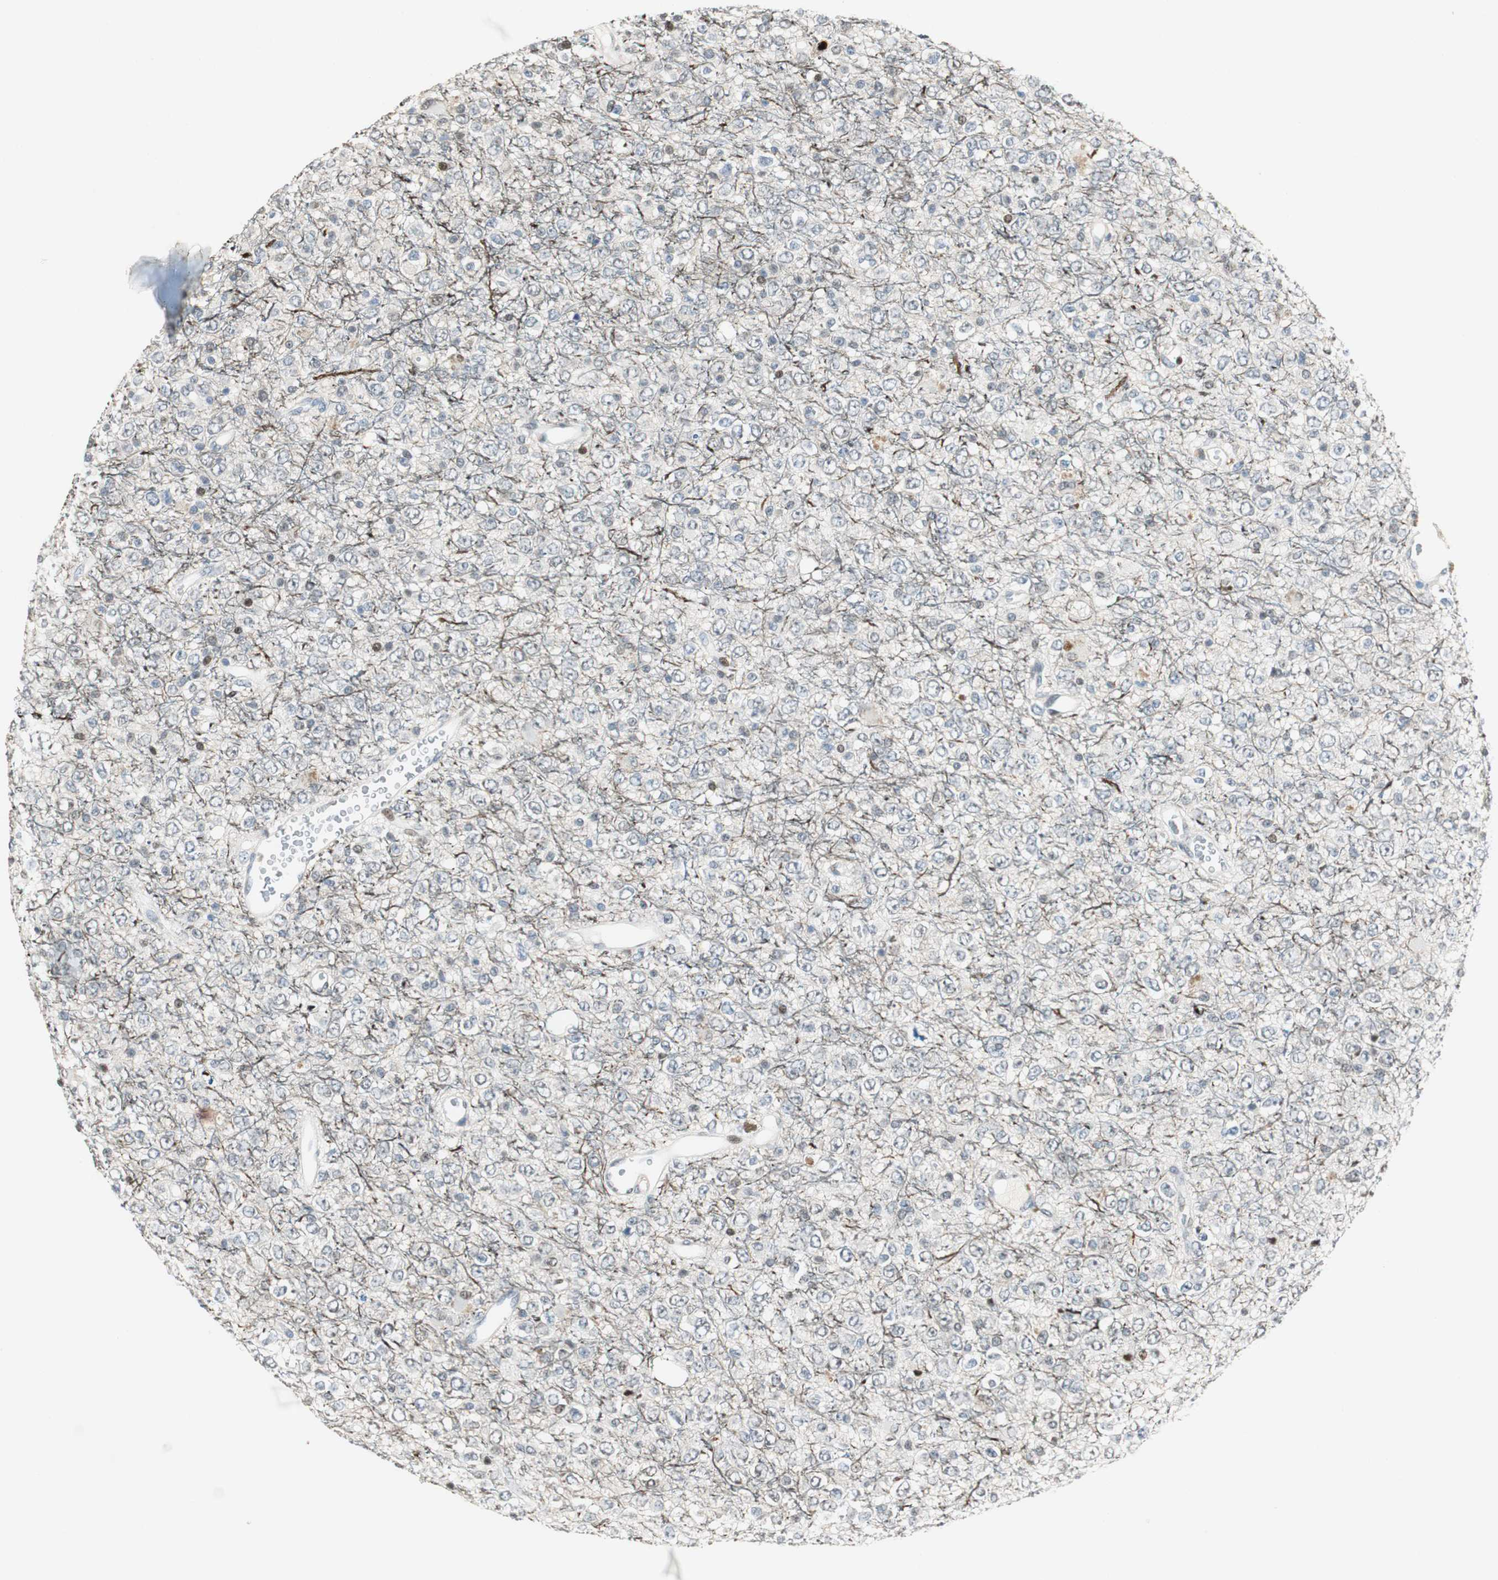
{"staining": {"intensity": "strong", "quantity": "<25%", "location": "nuclear"}, "tissue": "glioma", "cell_type": "Tumor cells", "image_type": "cancer", "snomed": [{"axis": "morphology", "description": "Glioma, malignant, High grade"}, {"axis": "topography", "description": "pancreas cauda"}], "caption": "Glioma tissue demonstrates strong nuclear staining in approximately <25% of tumor cells, visualized by immunohistochemistry.", "gene": "AJUBA", "patient": {"sex": "male", "age": 60}}